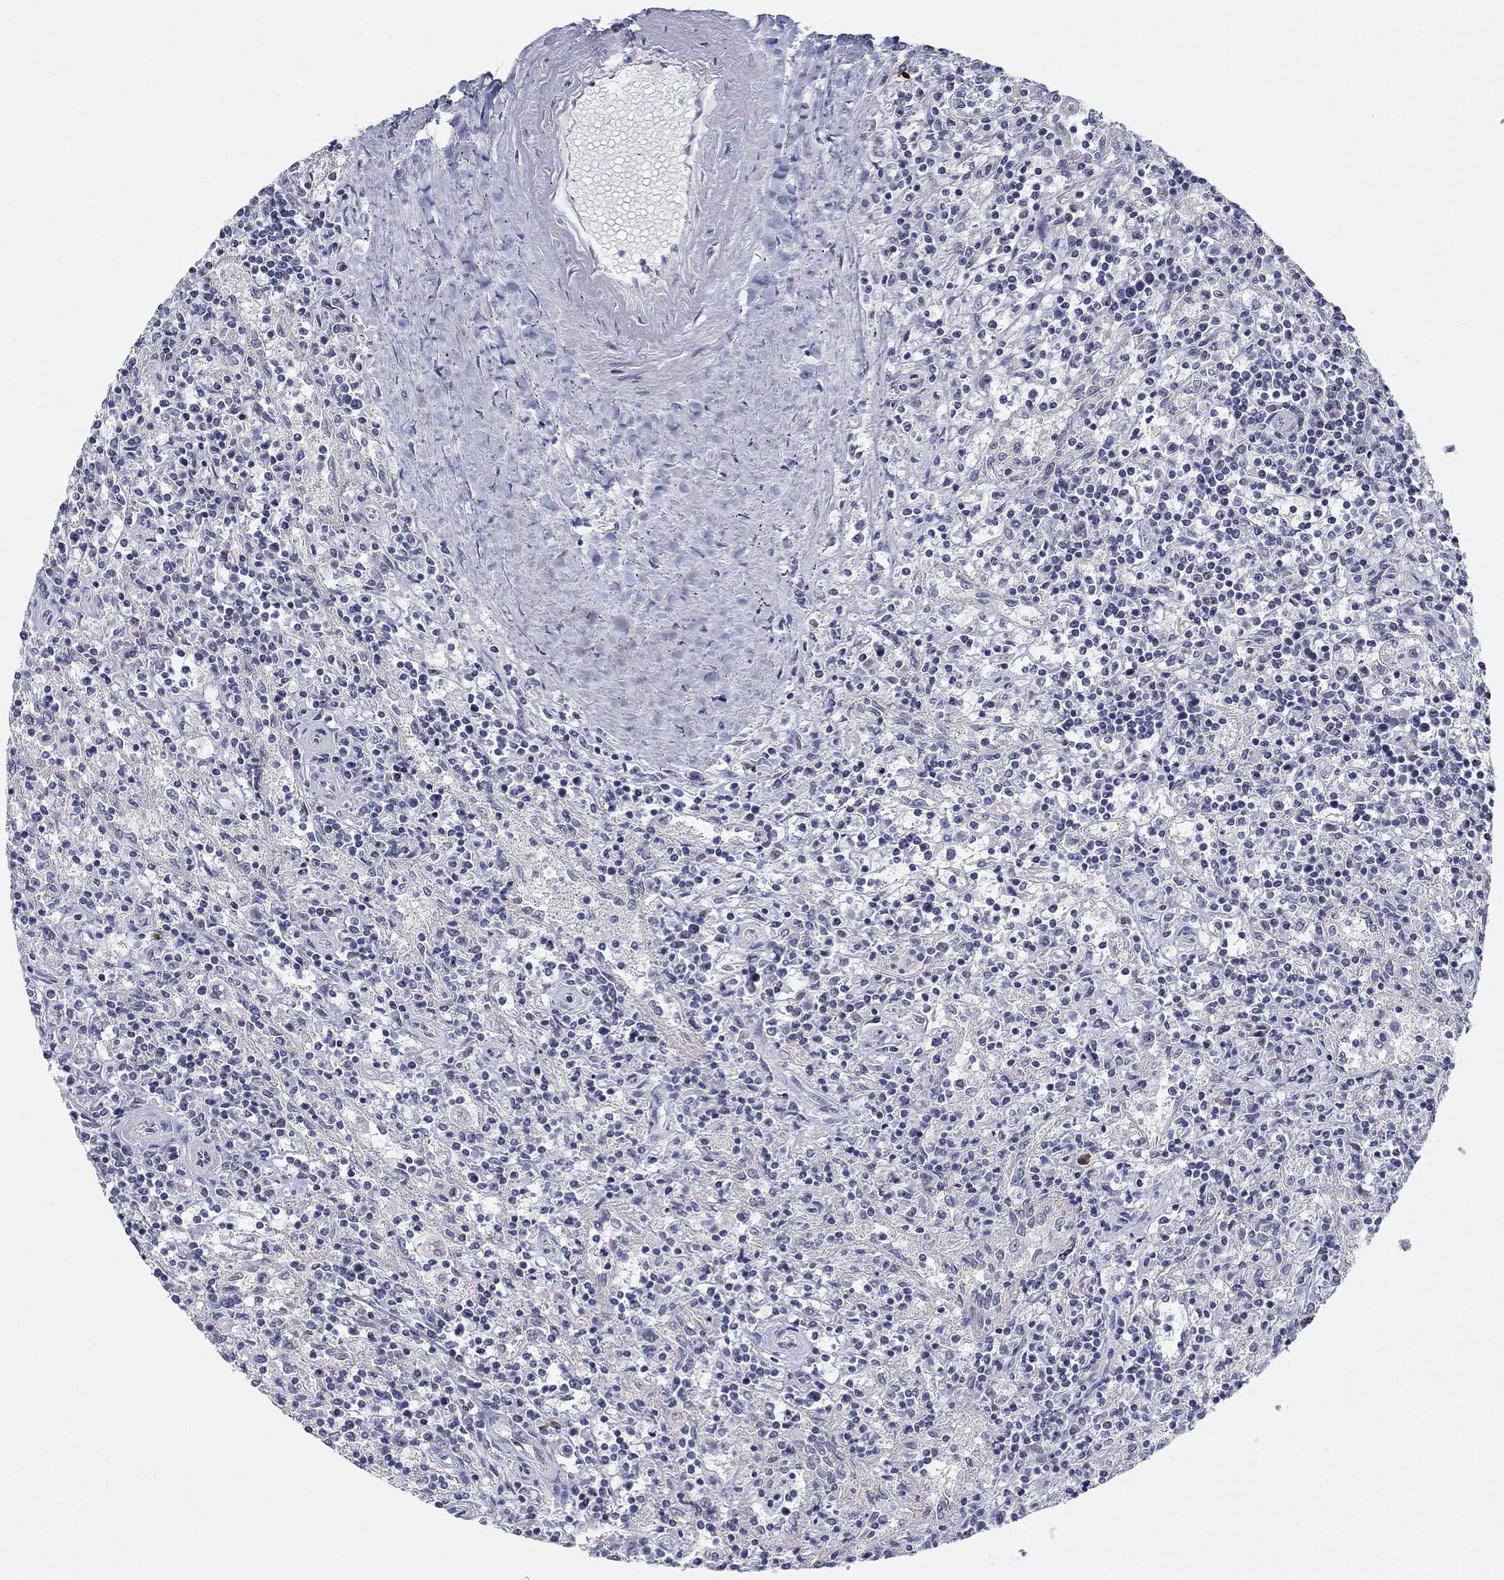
{"staining": {"intensity": "negative", "quantity": "none", "location": "none"}, "tissue": "lymphoma", "cell_type": "Tumor cells", "image_type": "cancer", "snomed": [{"axis": "morphology", "description": "Malignant lymphoma, non-Hodgkin's type, Low grade"}, {"axis": "topography", "description": "Spleen"}], "caption": "Immunohistochemical staining of human lymphoma demonstrates no significant positivity in tumor cells. Nuclei are stained in blue.", "gene": "SMIM18", "patient": {"sex": "male", "age": 62}}